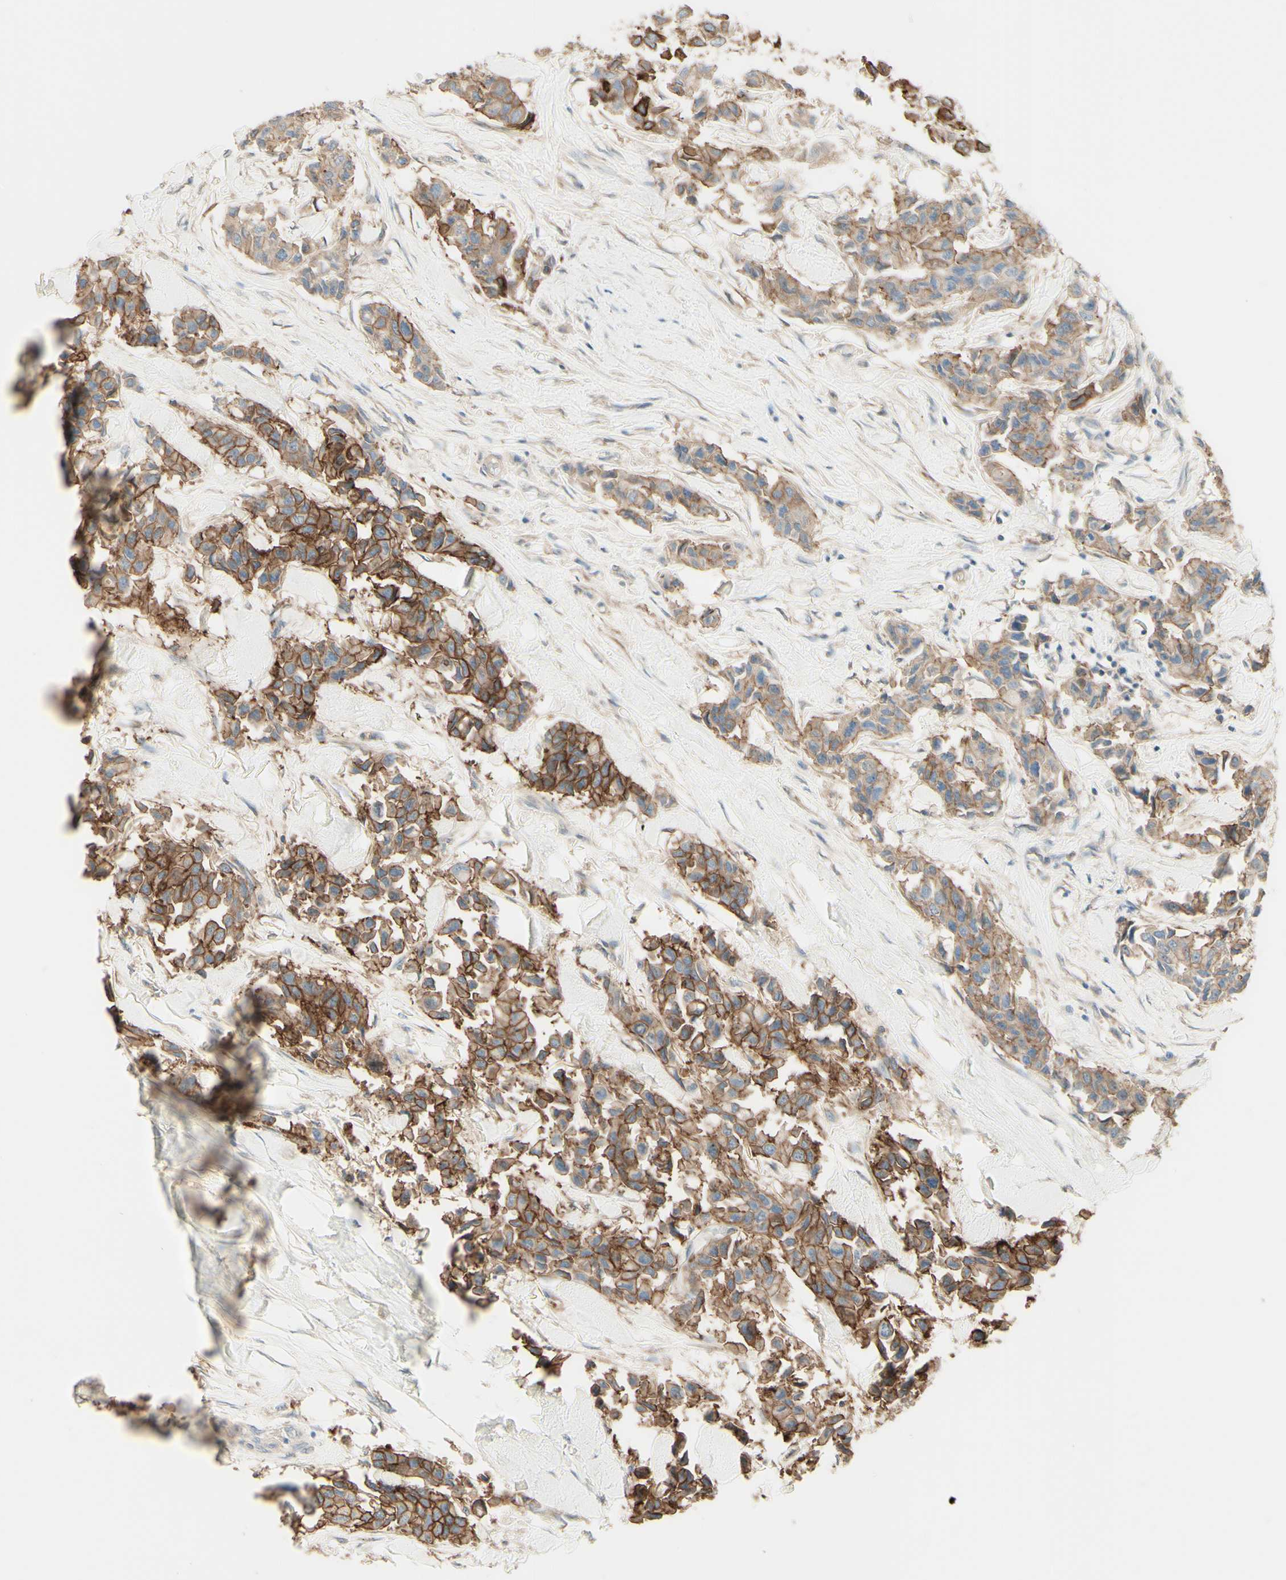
{"staining": {"intensity": "moderate", "quantity": ">75%", "location": "cytoplasmic/membranous"}, "tissue": "breast cancer", "cell_type": "Tumor cells", "image_type": "cancer", "snomed": [{"axis": "morphology", "description": "Duct carcinoma"}, {"axis": "topography", "description": "Breast"}], "caption": "DAB immunohistochemical staining of human infiltrating ductal carcinoma (breast) exhibits moderate cytoplasmic/membranous protein staining in approximately >75% of tumor cells.", "gene": "RNF149", "patient": {"sex": "female", "age": 80}}